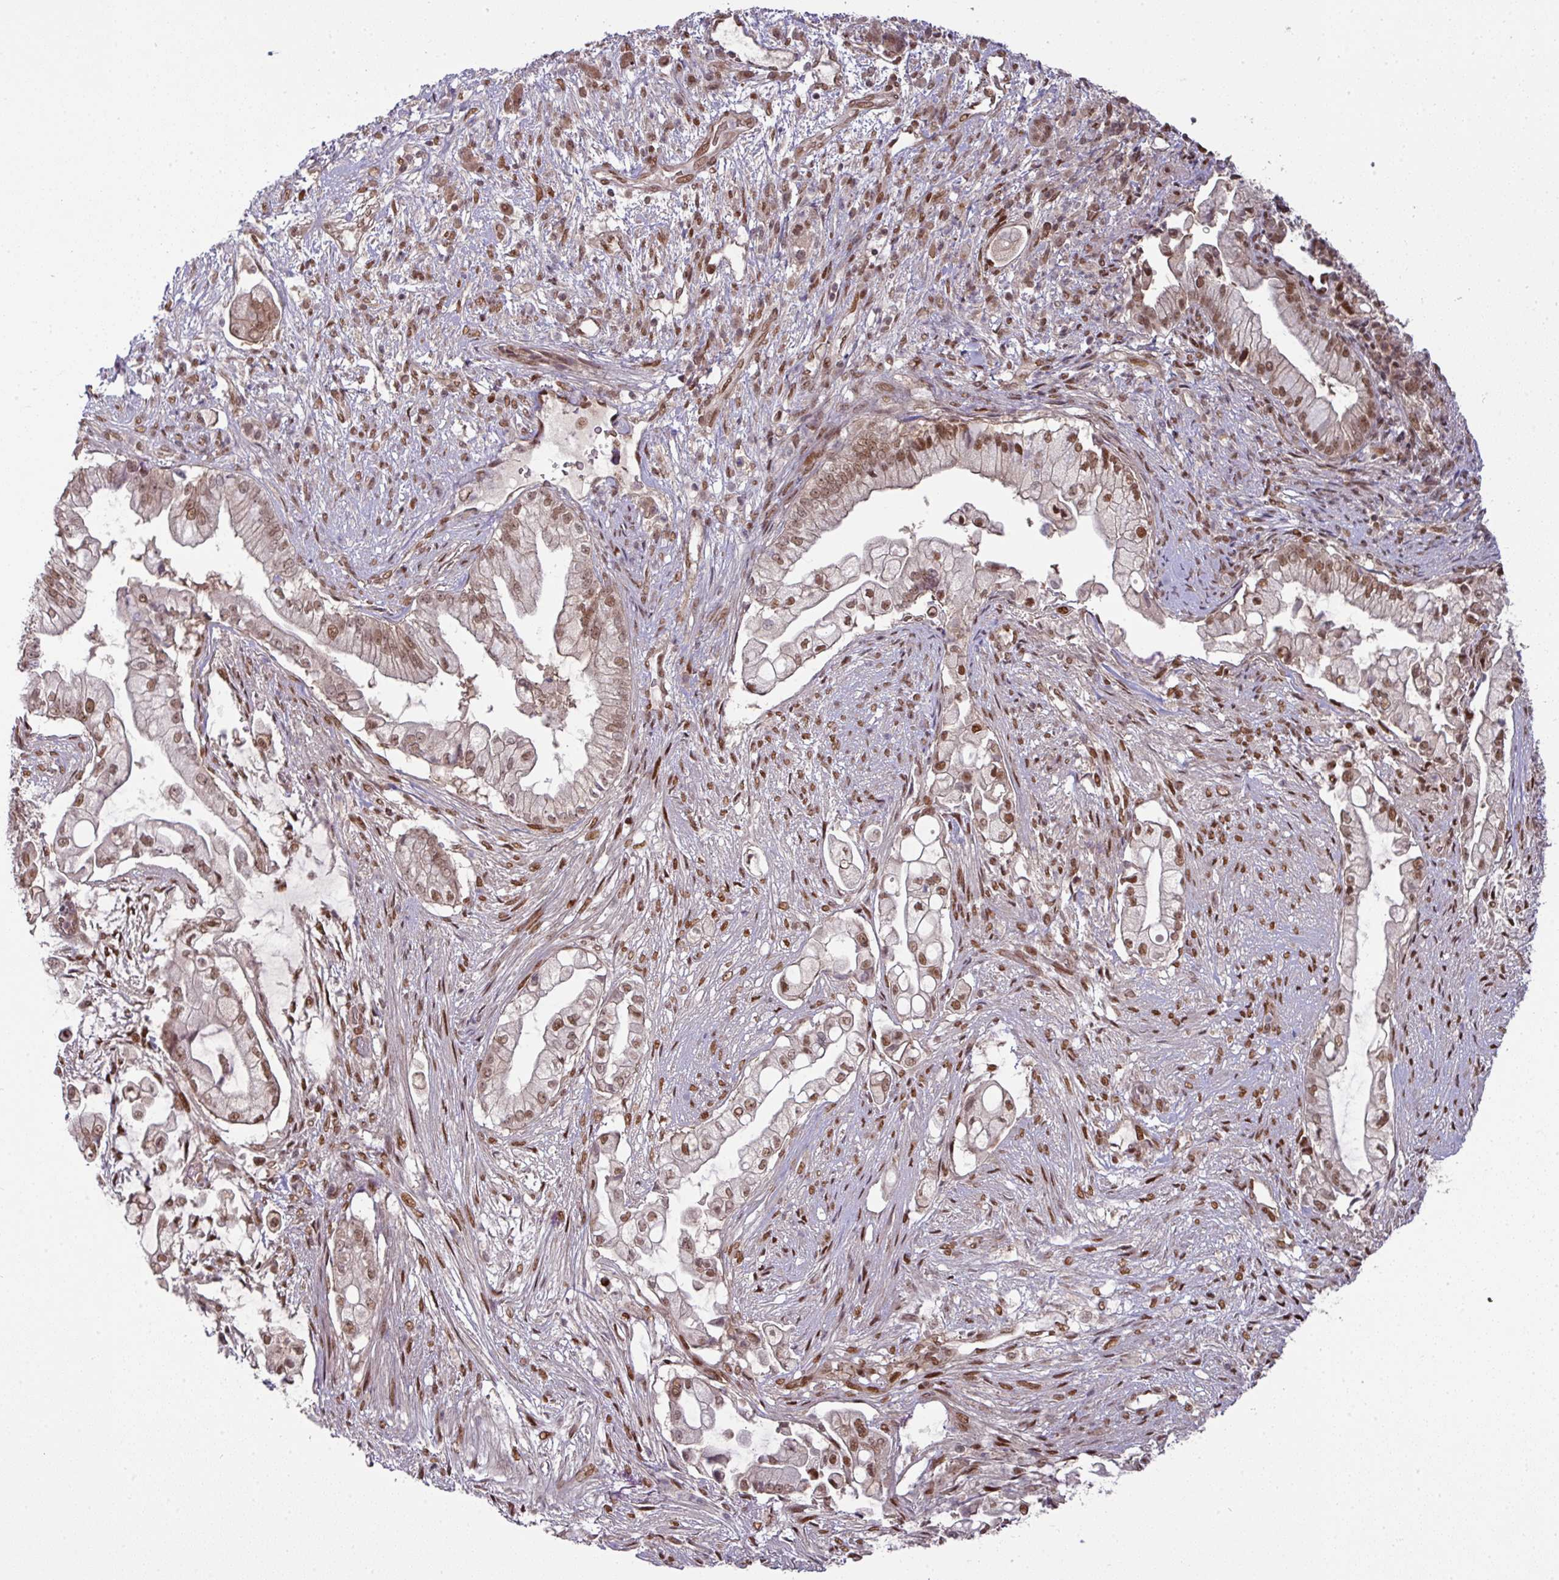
{"staining": {"intensity": "moderate", "quantity": ">75%", "location": "nuclear"}, "tissue": "pancreatic cancer", "cell_type": "Tumor cells", "image_type": "cancer", "snomed": [{"axis": "morphology", "description": "Adenocarcinoma, NOS"}, {"axis": "topography", "description": "Pancreas"}], "caption": "Immunohistochemistry photomicrograph of neoplastic tissue: adenocarcinoma (pancreatic) stained using IHC reveals medium levels of moderate protein expression localized specifically in the nuclear of tumor cells, appearing as a nuclear brown color.", "gene": "CIC", "patient": {"sex": "female", "age": 69}}